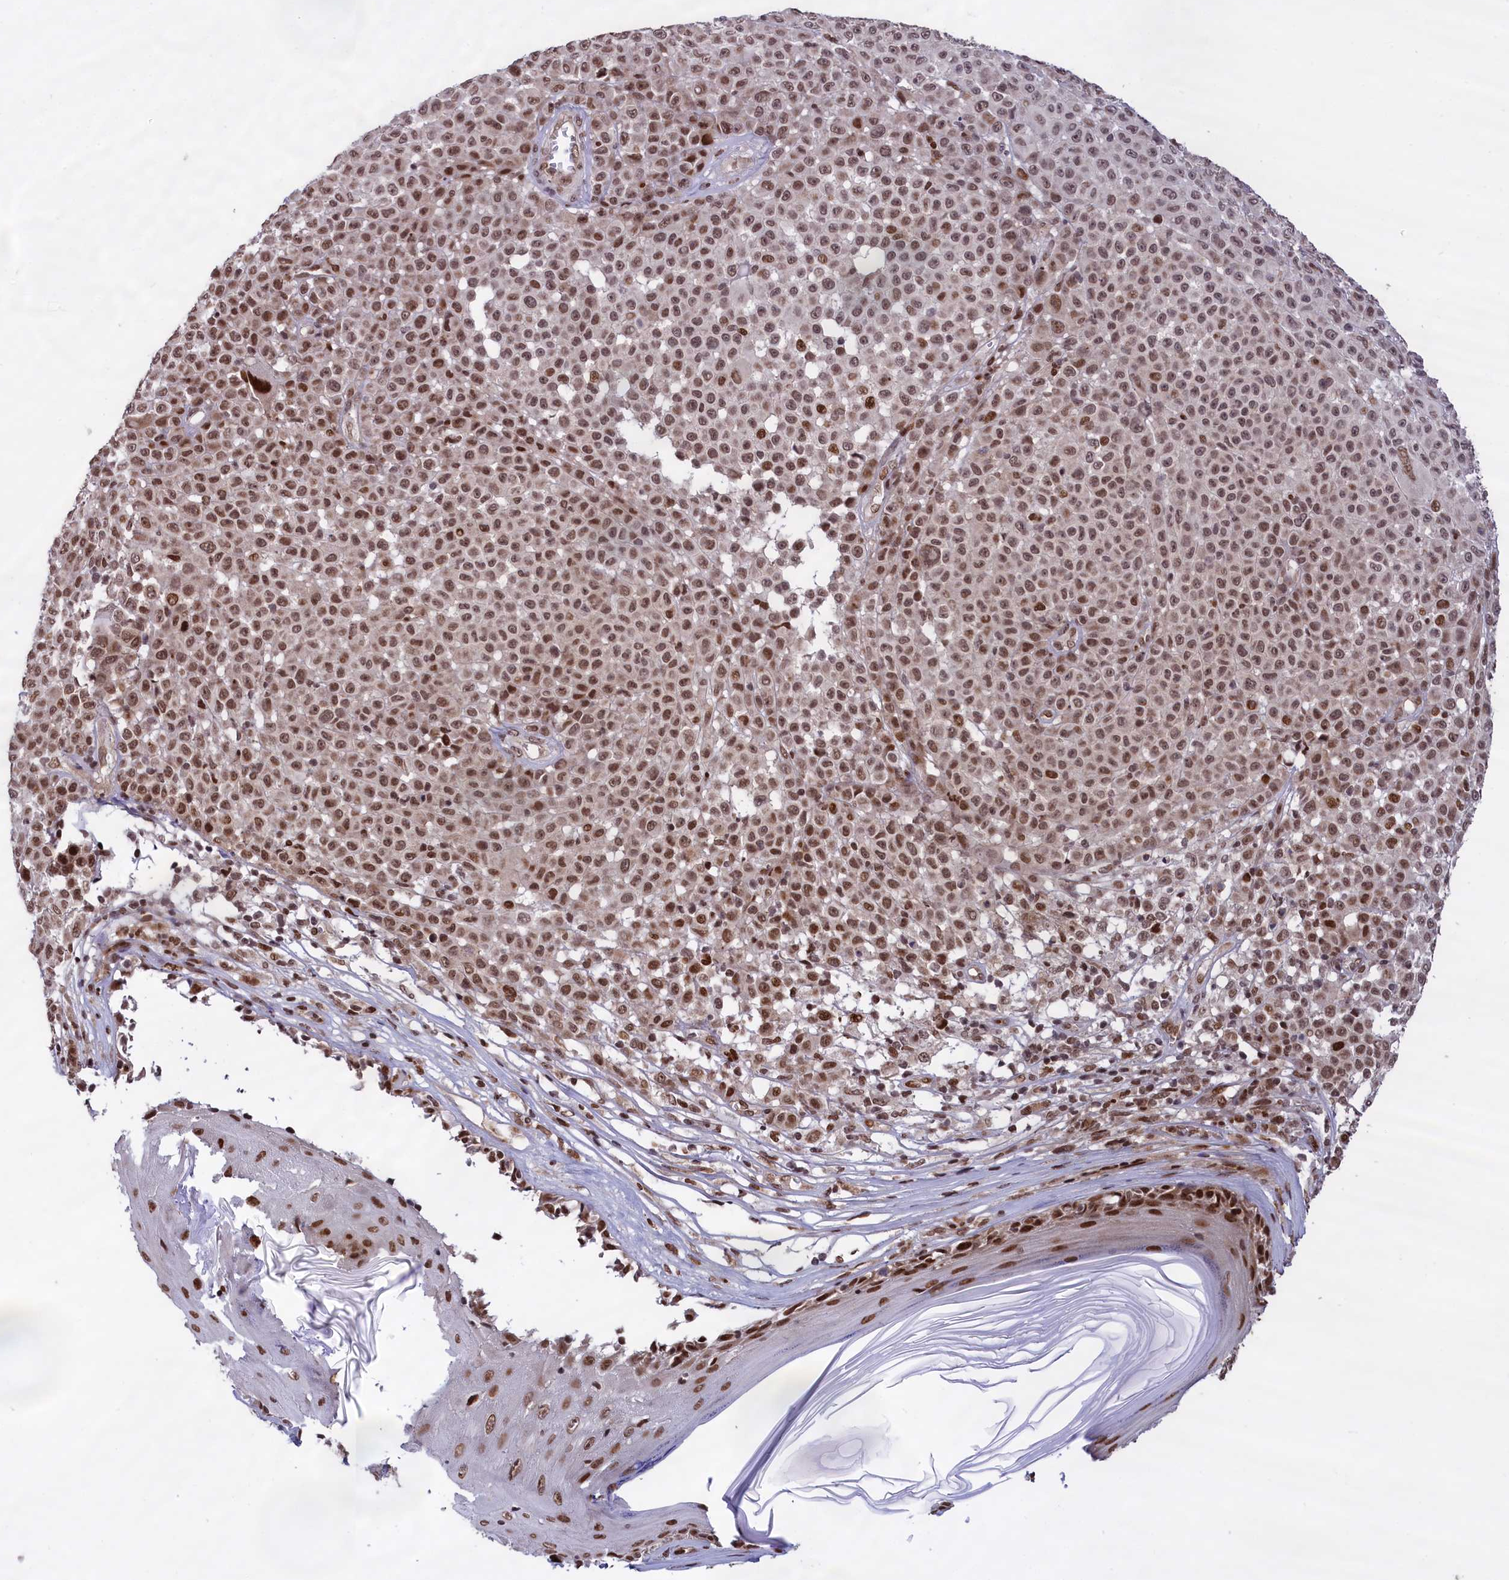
{"staining": {"intensity": "moderate", "quantity": ">75%", "location": "nuclear"}, "tissue": "melanoma", "cell_type": "Tumor cells", "image_type": "cancer", "snomed": [{"axis": "morphology", "description": "Malignant melanoma, NOS"}, {"axis": "topography", "description": "Skin"}], "caption": "Tumor cells reveal moderate nuclear staining in approximately >75% of cells in melanoma. (DAB (3,3'-diaminobenzidine) IHC, brown staining for protein, blue staining for nuclei).", "gene": "RELB", "patient": {"sex": "female", "age": 94}}